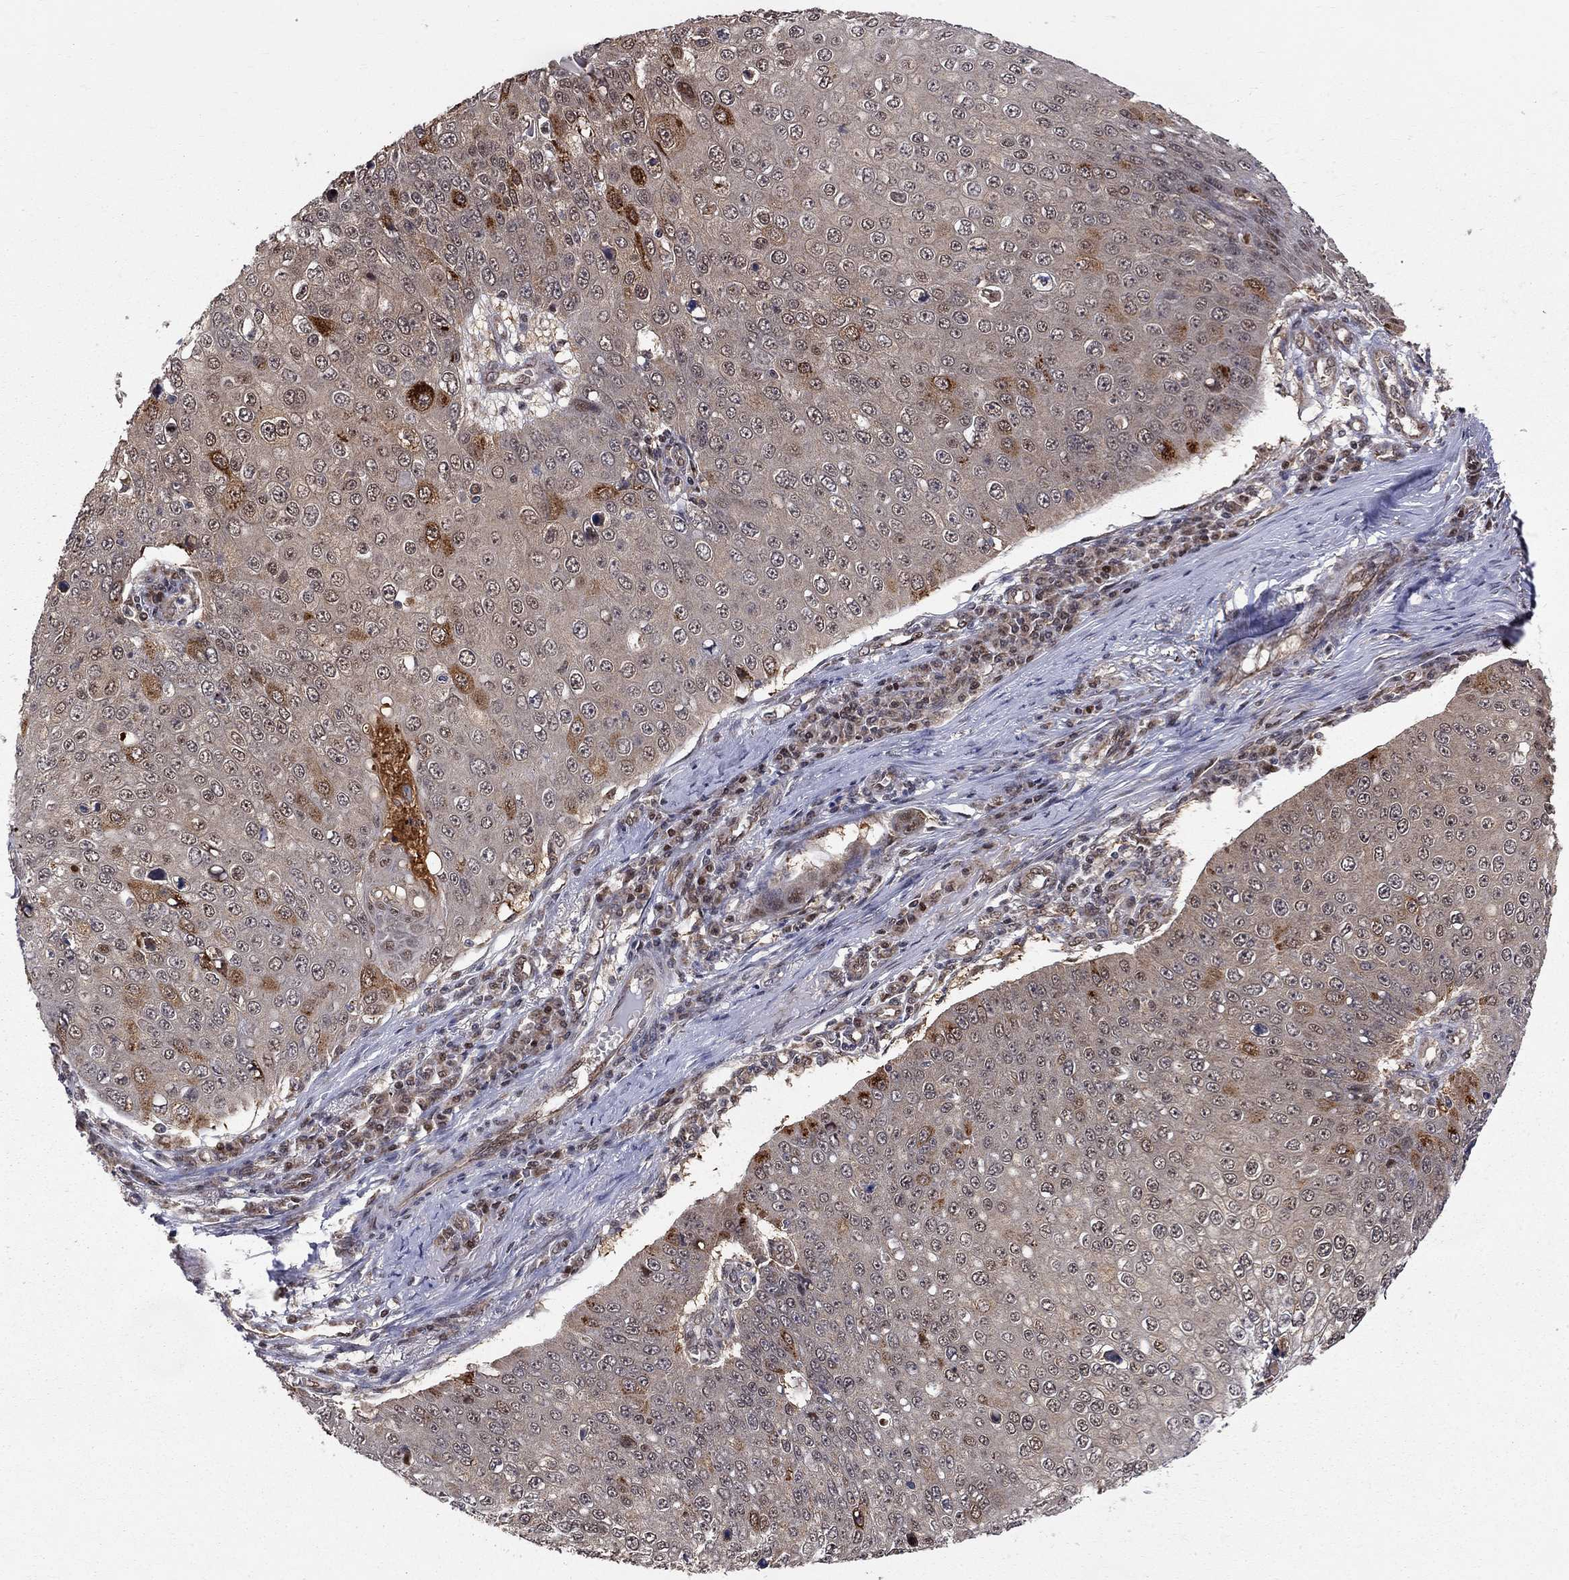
{"staining": {"intensity": "moderate", "quantity": "<25%", "location": "cytoplasmic/membranous,nuclear"}, "tissue": "skin cancer", "cell_type": "Tumor cells", "image_type": "cancer", "snomed": [{"axis": "morphology", "description": "Squamous cell carcinoma, NOS"}, {"axis": "topography", "description": "Skin"}], "caption": "This photomicrograph reveals immunohistochemistry staining of skin squamous cell carcinoma, with low moderate cytoplasmic/membranous and nuclear staining in approximately <25% of tumor cells.", "gene": "ELOB", "patient": {"sex": "male", "age": 71}}